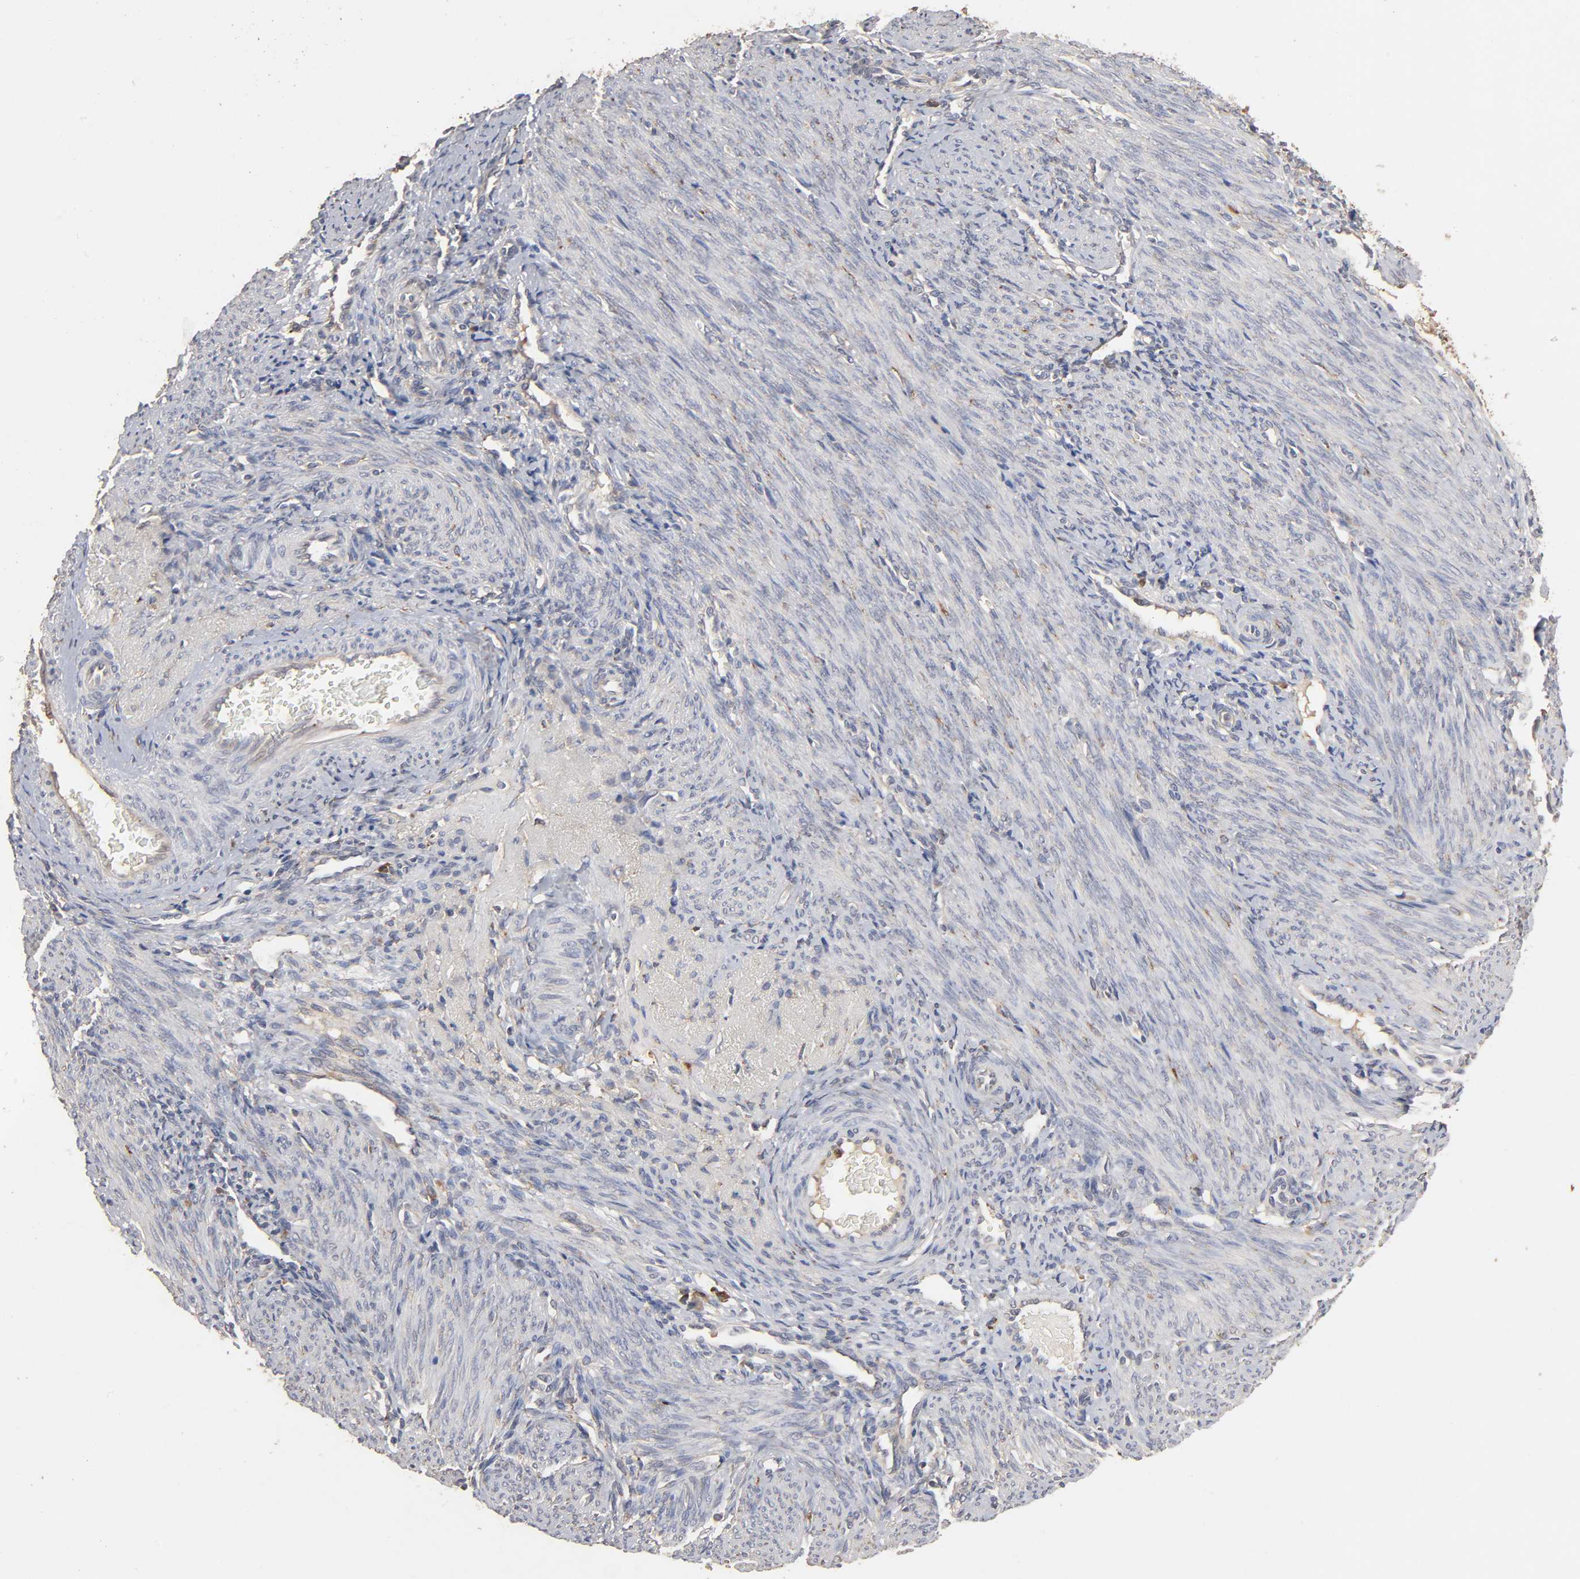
{"staining": {"intensity": "weak", "quantity": "<25%", "location": "cytoplasmic/membranous"}, "tissue": "endometrium", "cell_type": "Cells in endometrial stroma", "image_type": "normal", "snomed": [{"axis": "morphology", "description": "Normal tissue, NOS"}, {"axis": "topography", "description": "Uterus"}, {"axis": "topography", "description": "Endometrium"}], "caption": "Immunohistochemistry photomicrograph of normal endometrium: human endometrium stained with DAB (3,3'-diaminobenzidine) exhibits no significant protein expression in cells in endometrial stroma. (DAB (3,3'-diaminobenzidine) IHC visualized using brightfield microscopy, high magnification).", "gene": "EIF4G2", "patient": {"sex": "female", "age": 33}}